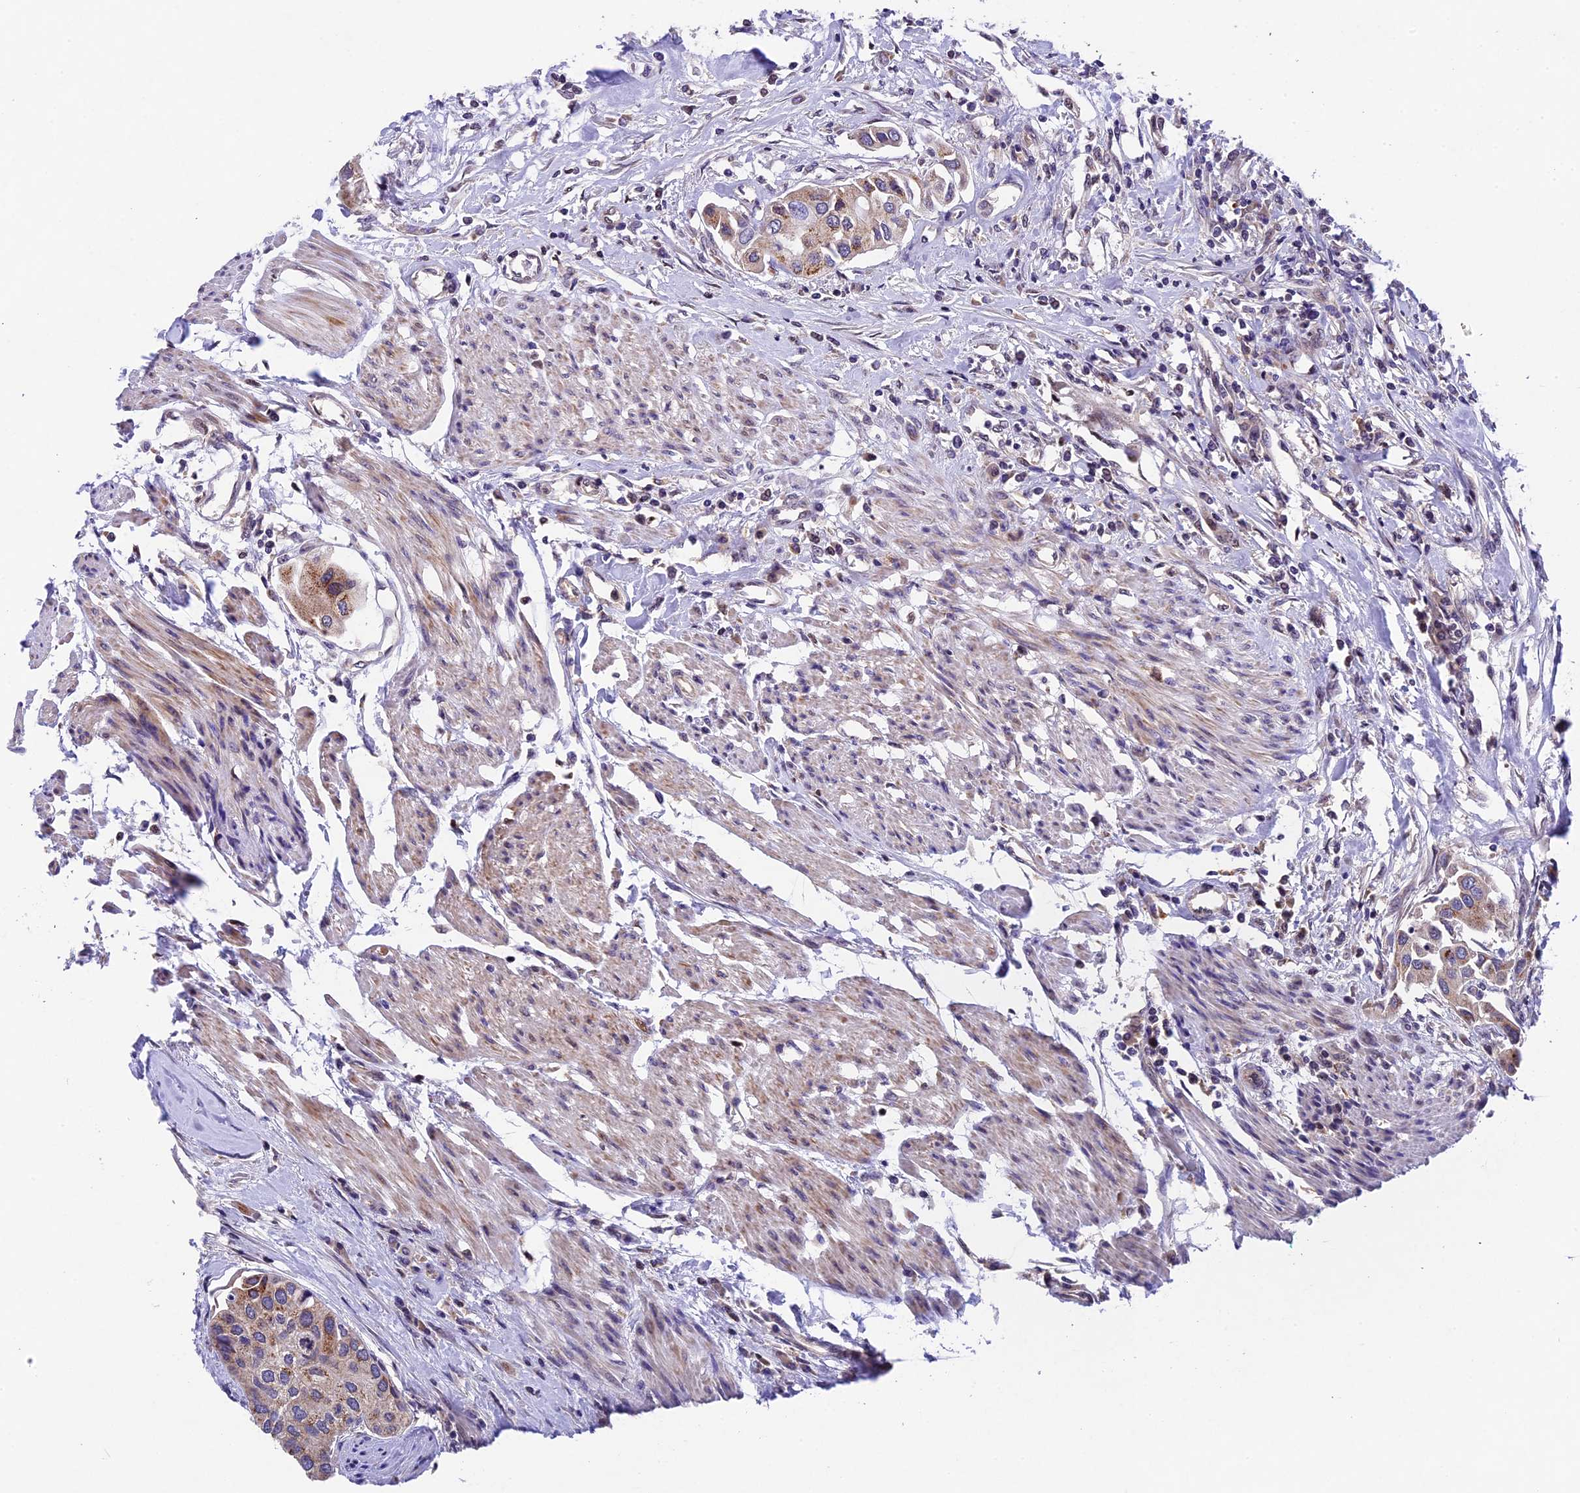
{"staining": {"intensity": "moderate", "quantity": "<25%", "location": "cytoplasmic/membranous"}, "tissue": "urothelial cancer", "cell_type": "Tumor cells", "image_type": "cancer", "snomed": [{"axis": "morphology", "description": "Urothelial carcinoma, High grade"}, {"axis": "topography", "description": "Urinary bladder"}], "caption": "An image showing moderate cytoplasmic/membranous staining in about <25% of tumor cells in urothelial cancer, as visualized by brown immunohistochemical staining.", "gene": "CCSER1", "patient": {"sex": "male", "age": 64}}